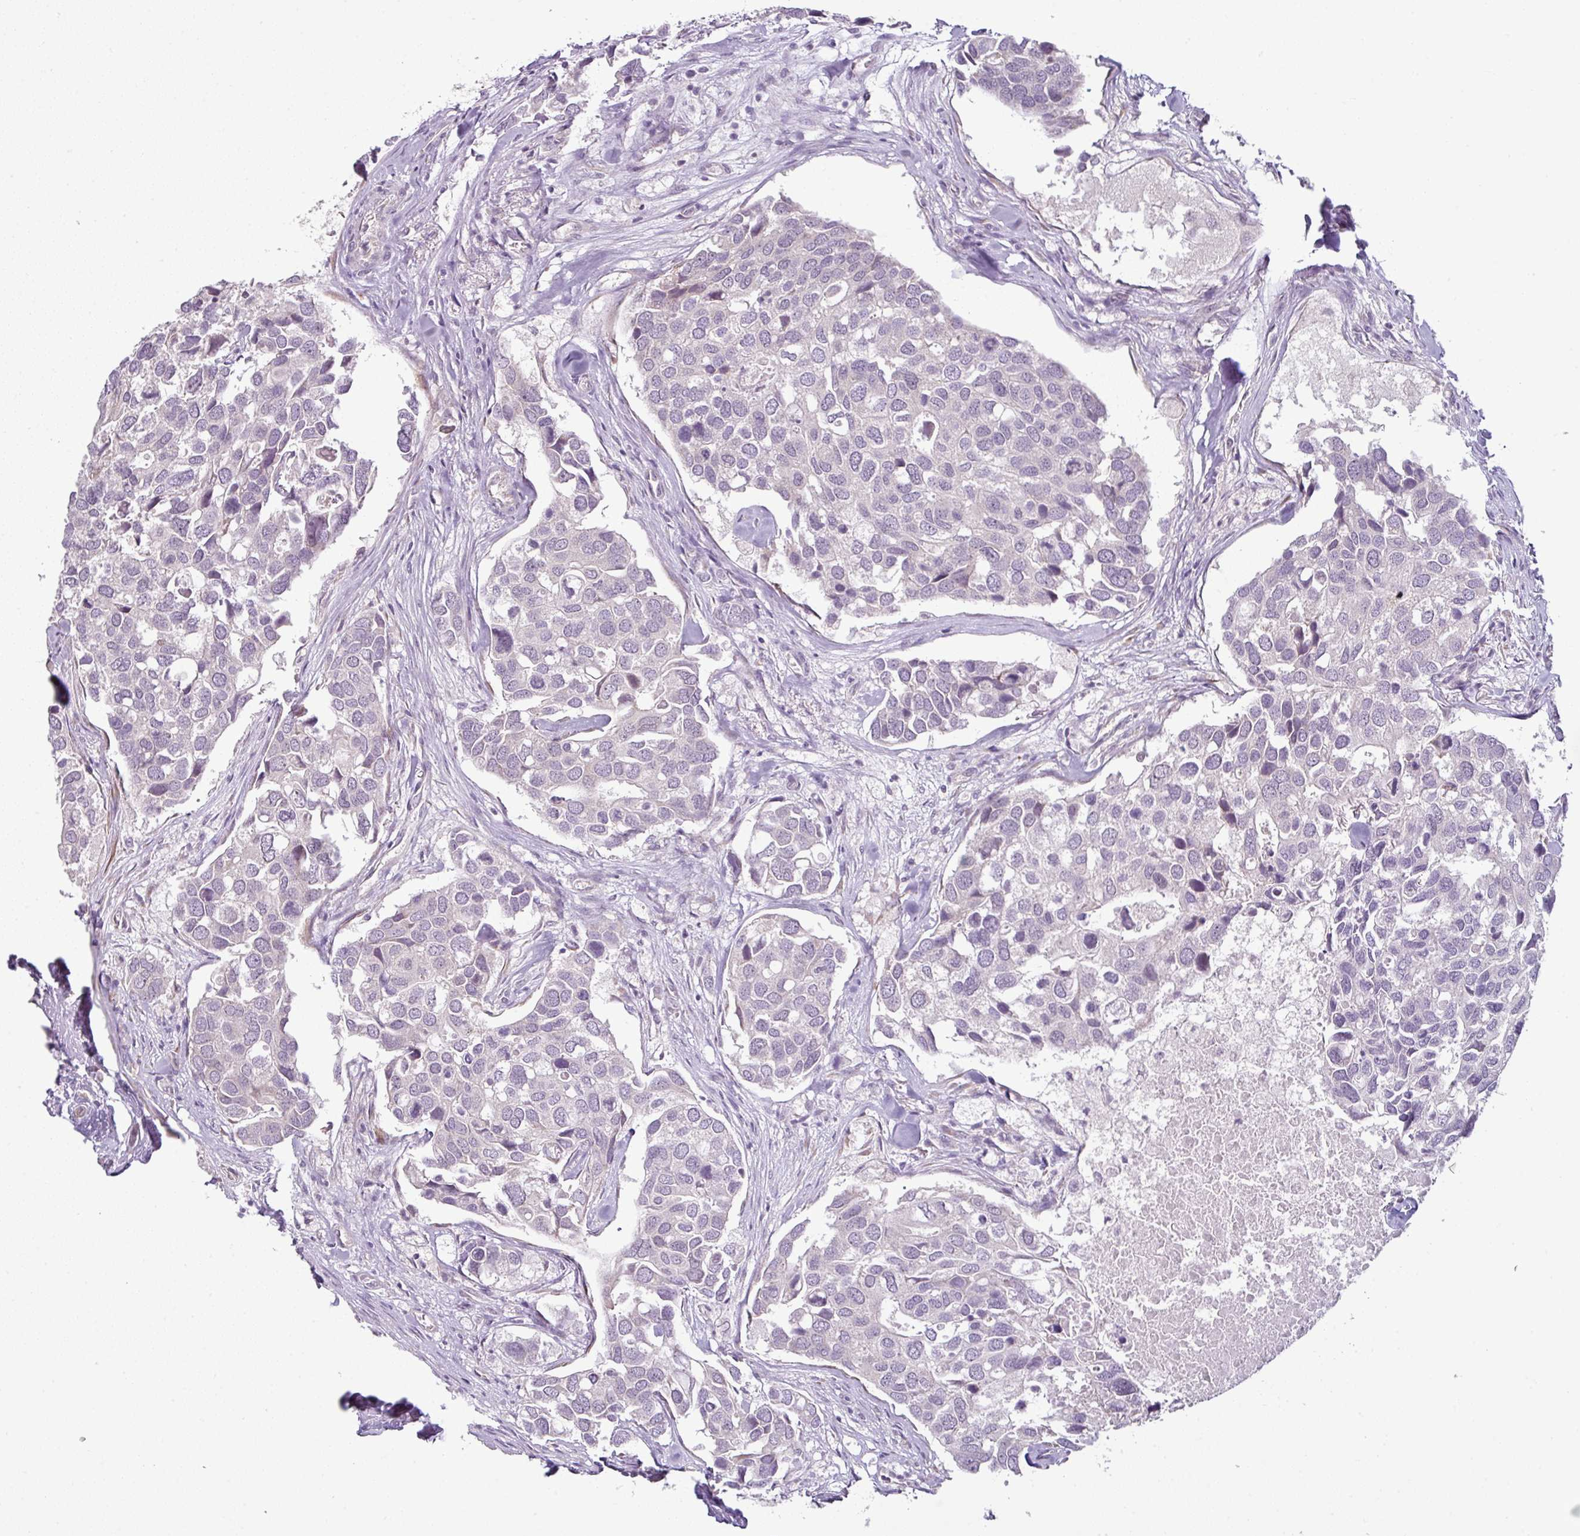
{"staining": {"intensity": "negative", "quantity": "none", "location": "none"}, "tissue": "breast cancer", "cell_type": "Tumor cells", "image_type": "cancer", "snomed": [{"axis": "morphology", "description": "Duct carcinoma"}, {"axis": "topography", "description": "Breast"}], "caption": "Breast cancer stained for a protein using immunohistochemistry demonstrates no positivity tumor cells.", "gene": "OR52D1", "patient": {"sex": "female", "age": 83}}